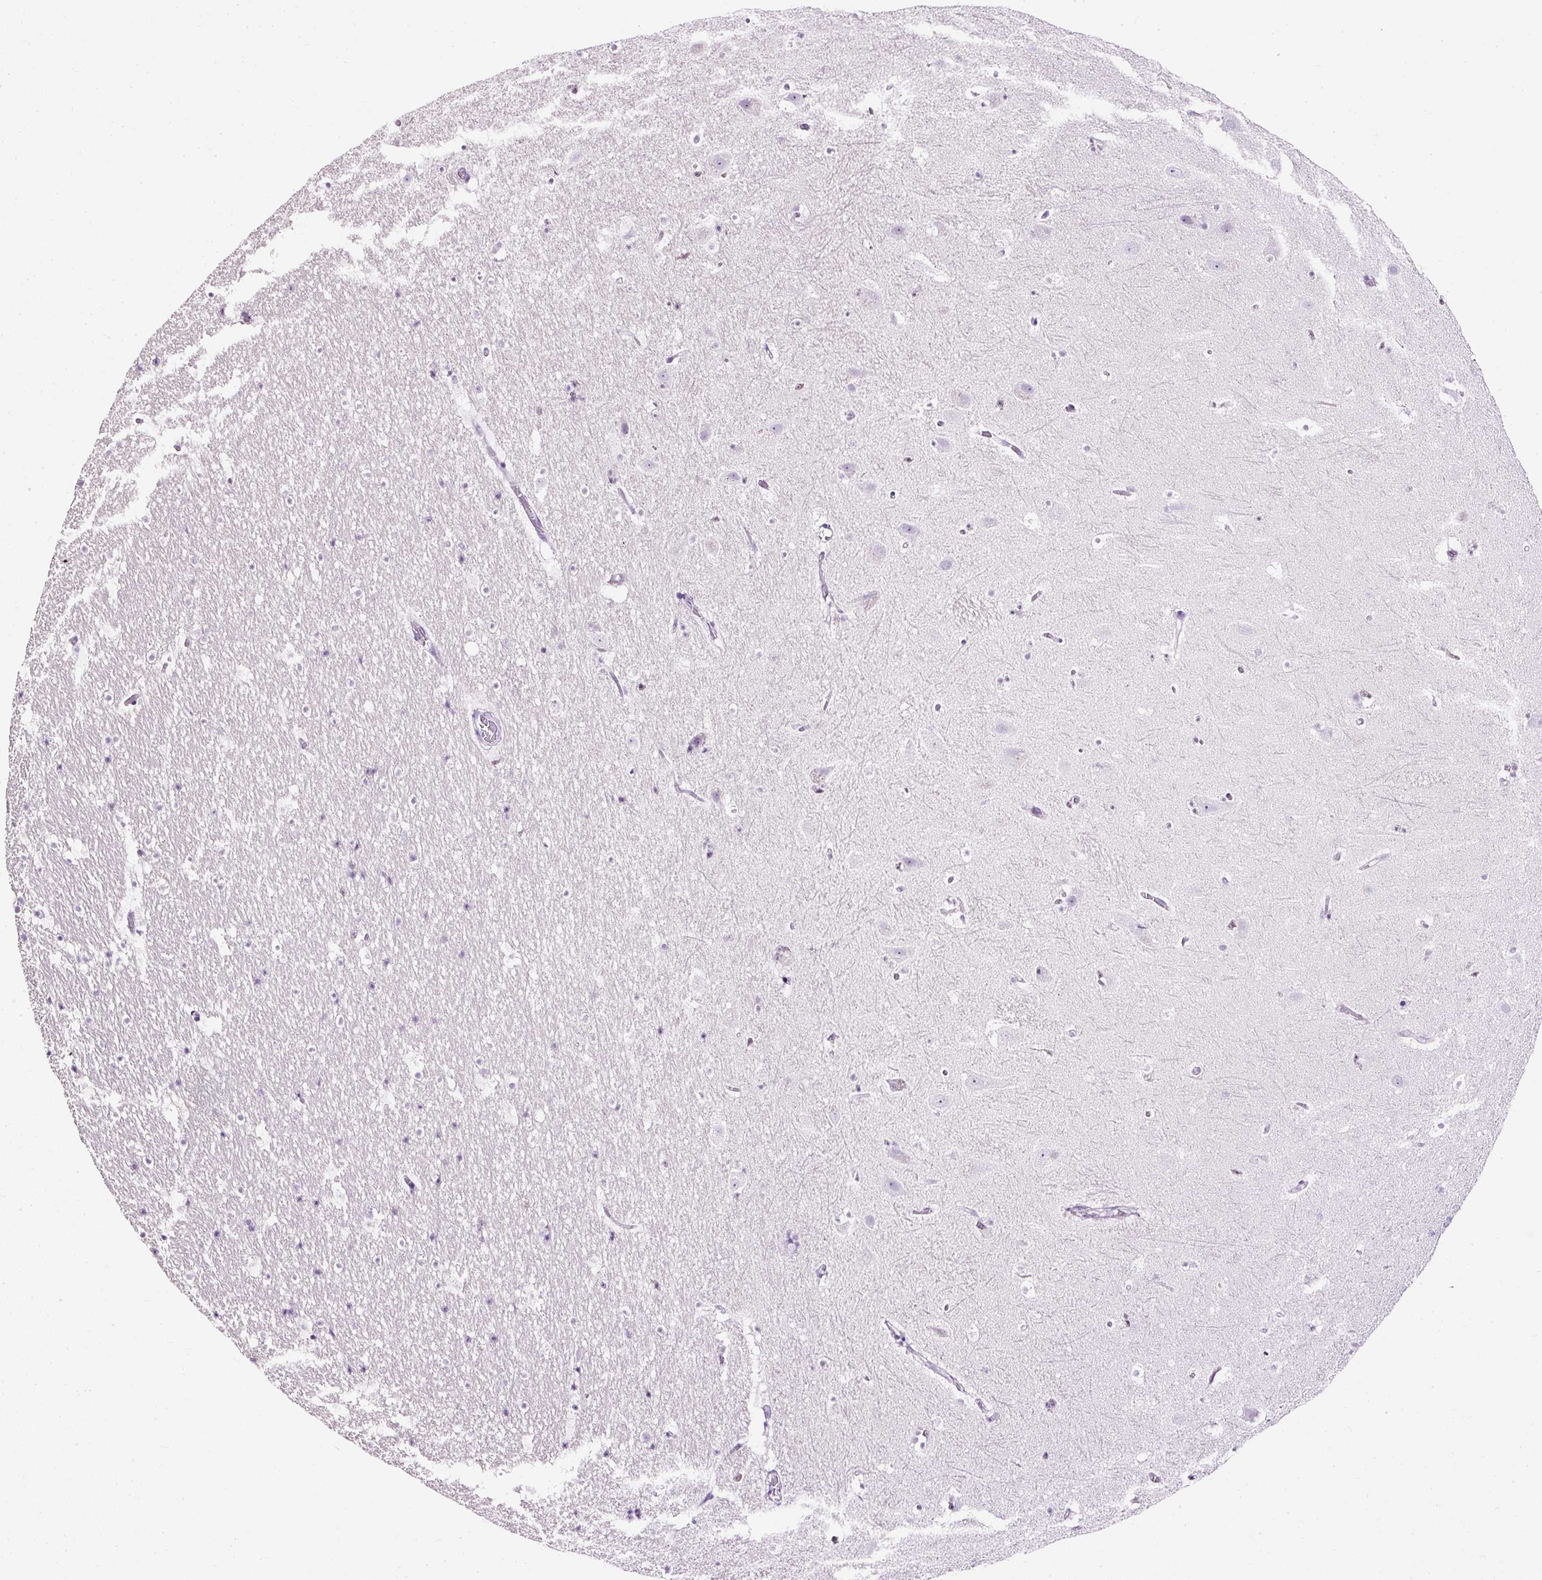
{"staining": {"intensity": "negative", "quantity": "none", "location": "none"}, "tissue": "hippocampus", "cell_type": "Glial cells", "image_type": "normal", "snomed": [{"axis": "morphology", "description": "Normal tissue, NOS"}, {"axis": "topography", "description": "Hippocampus"}], "caption": "An immunohistochemistry (IHC) histopathology image of benign hippocampus is shown. There is no staining in glial cells of hippocampus.", "gene": "PDE6B", "patient": {"sex": "male", "age": 37}}